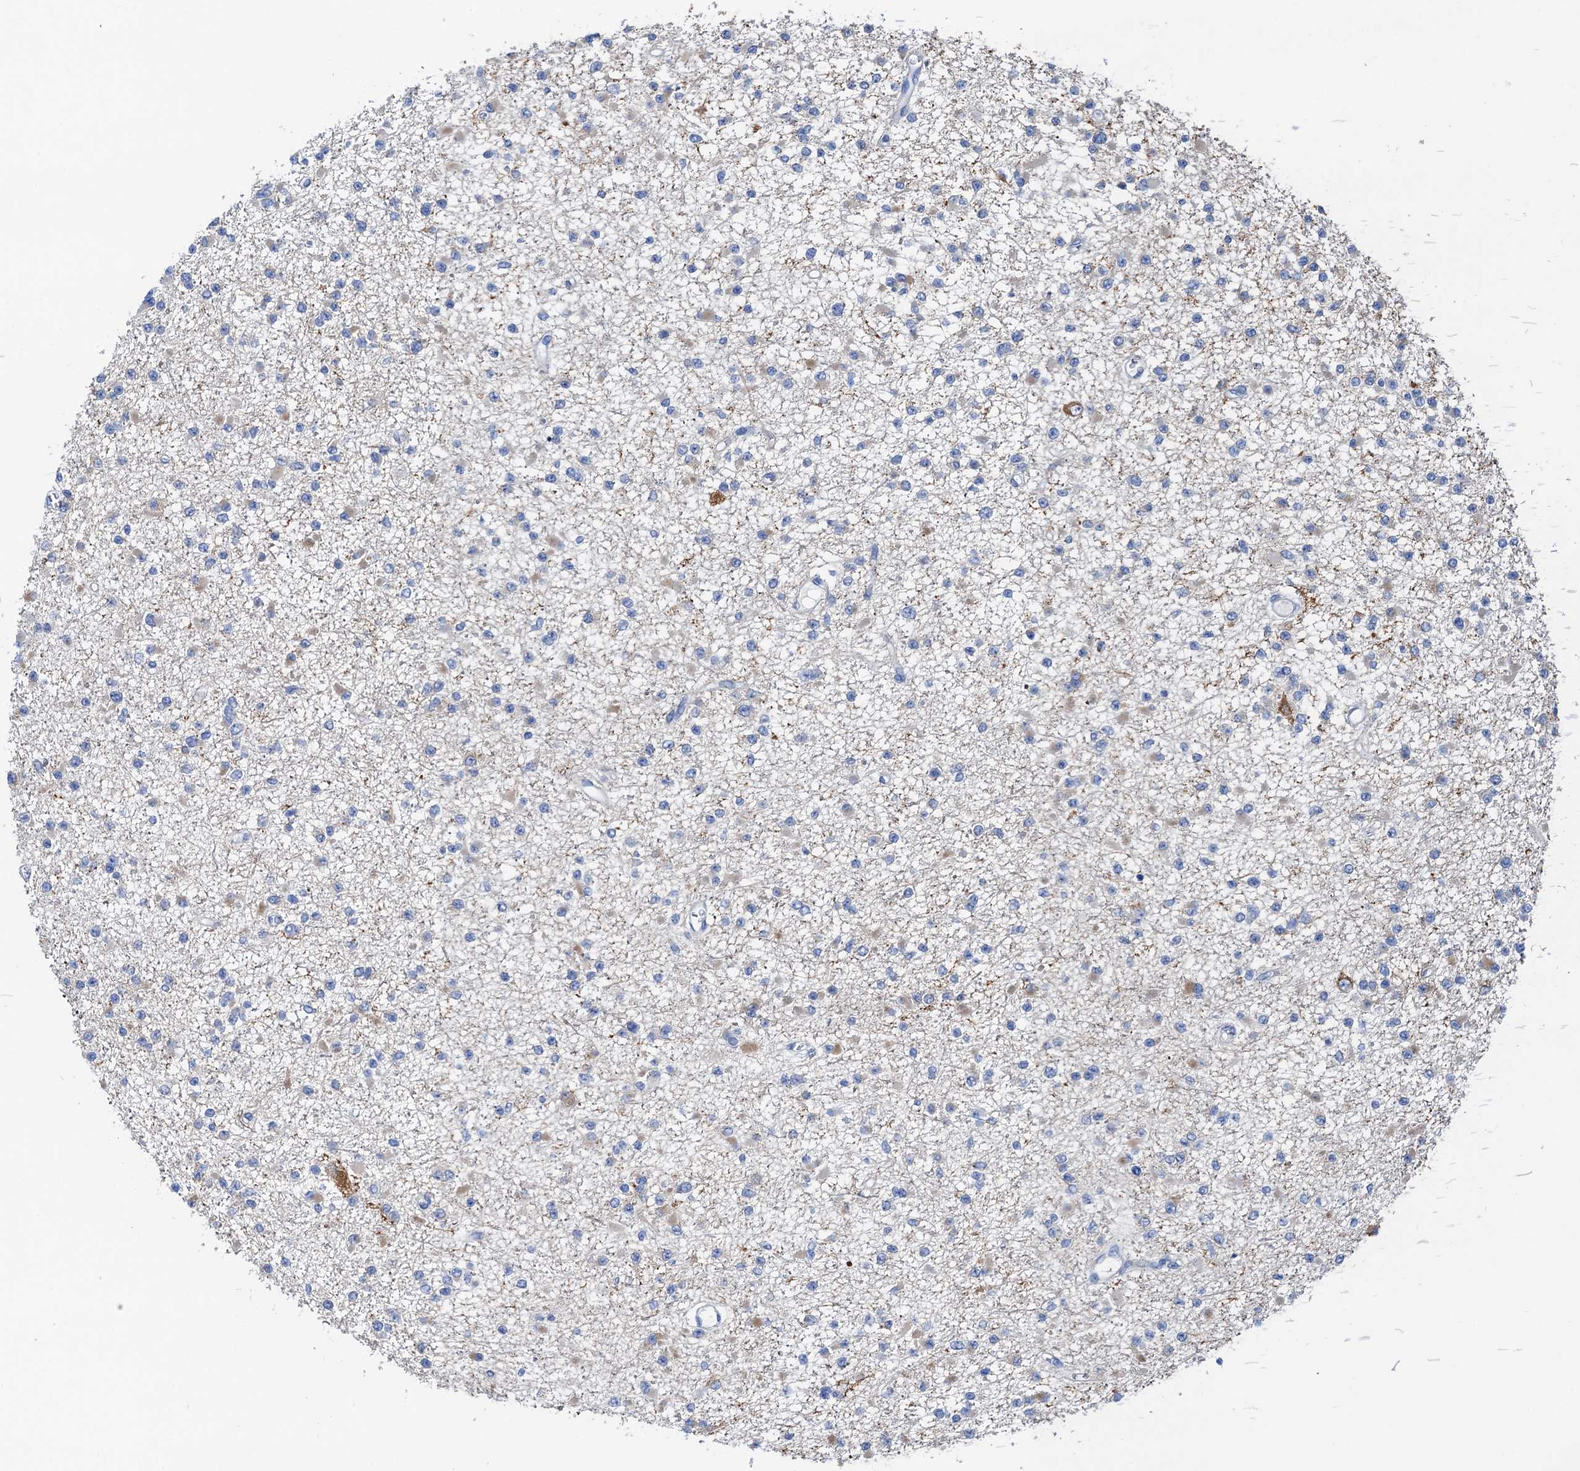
{"staining": {"intensity": "negative", "quantity": "none", "location": "none"}, "tissue": "glioma", "cell_type": "Tumor cells", "image_type": "cancer", "snomed": [{"axis": "morphology", "description": "Glioma, malignant, Low grade"}, {"axis": "topography", "description": "Brain"}], "caption": "The micrograph exhibits no staining of tumor cells in glioma.", "gene": "NLRP10", "patient": {"sex": "female", "age": 22}}